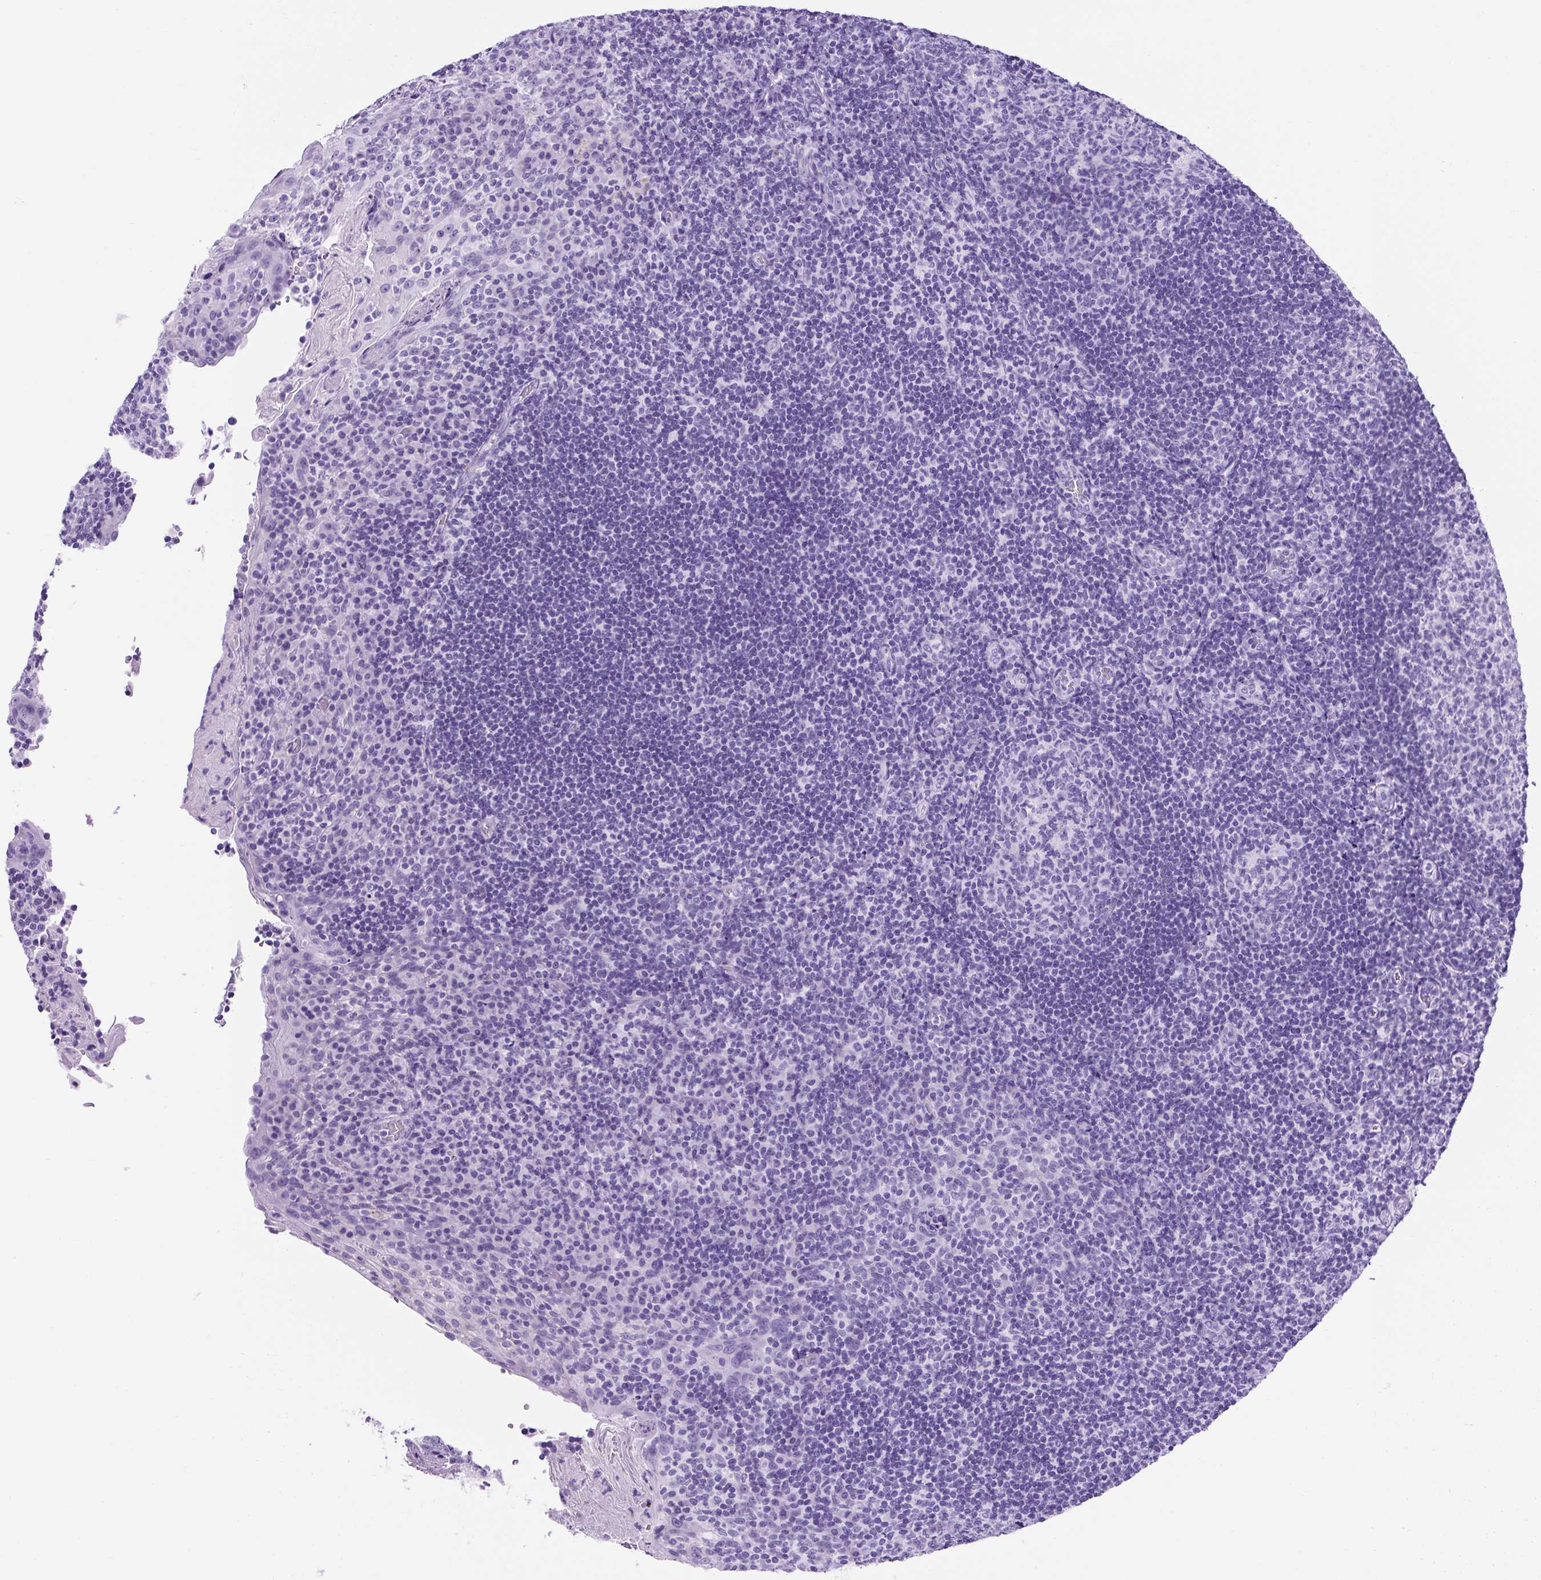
{"staining": {"intensity": "negative", "quantity": "none", "location": "none"}, "tissue": "tonsil", "cell_type": "Germinal center cells", "image_type": "normal", "snomed": [{"axis": "morphology", "description": "Normal tissue, NOS"}, {"axis": "topography", "description": "Tonsil"}], "caption": "Tonsil stained for a protein using IHC shows no expression germinal center cells.", "gene": "KRT12", "patient": {"sex": "male", "age": 17}}